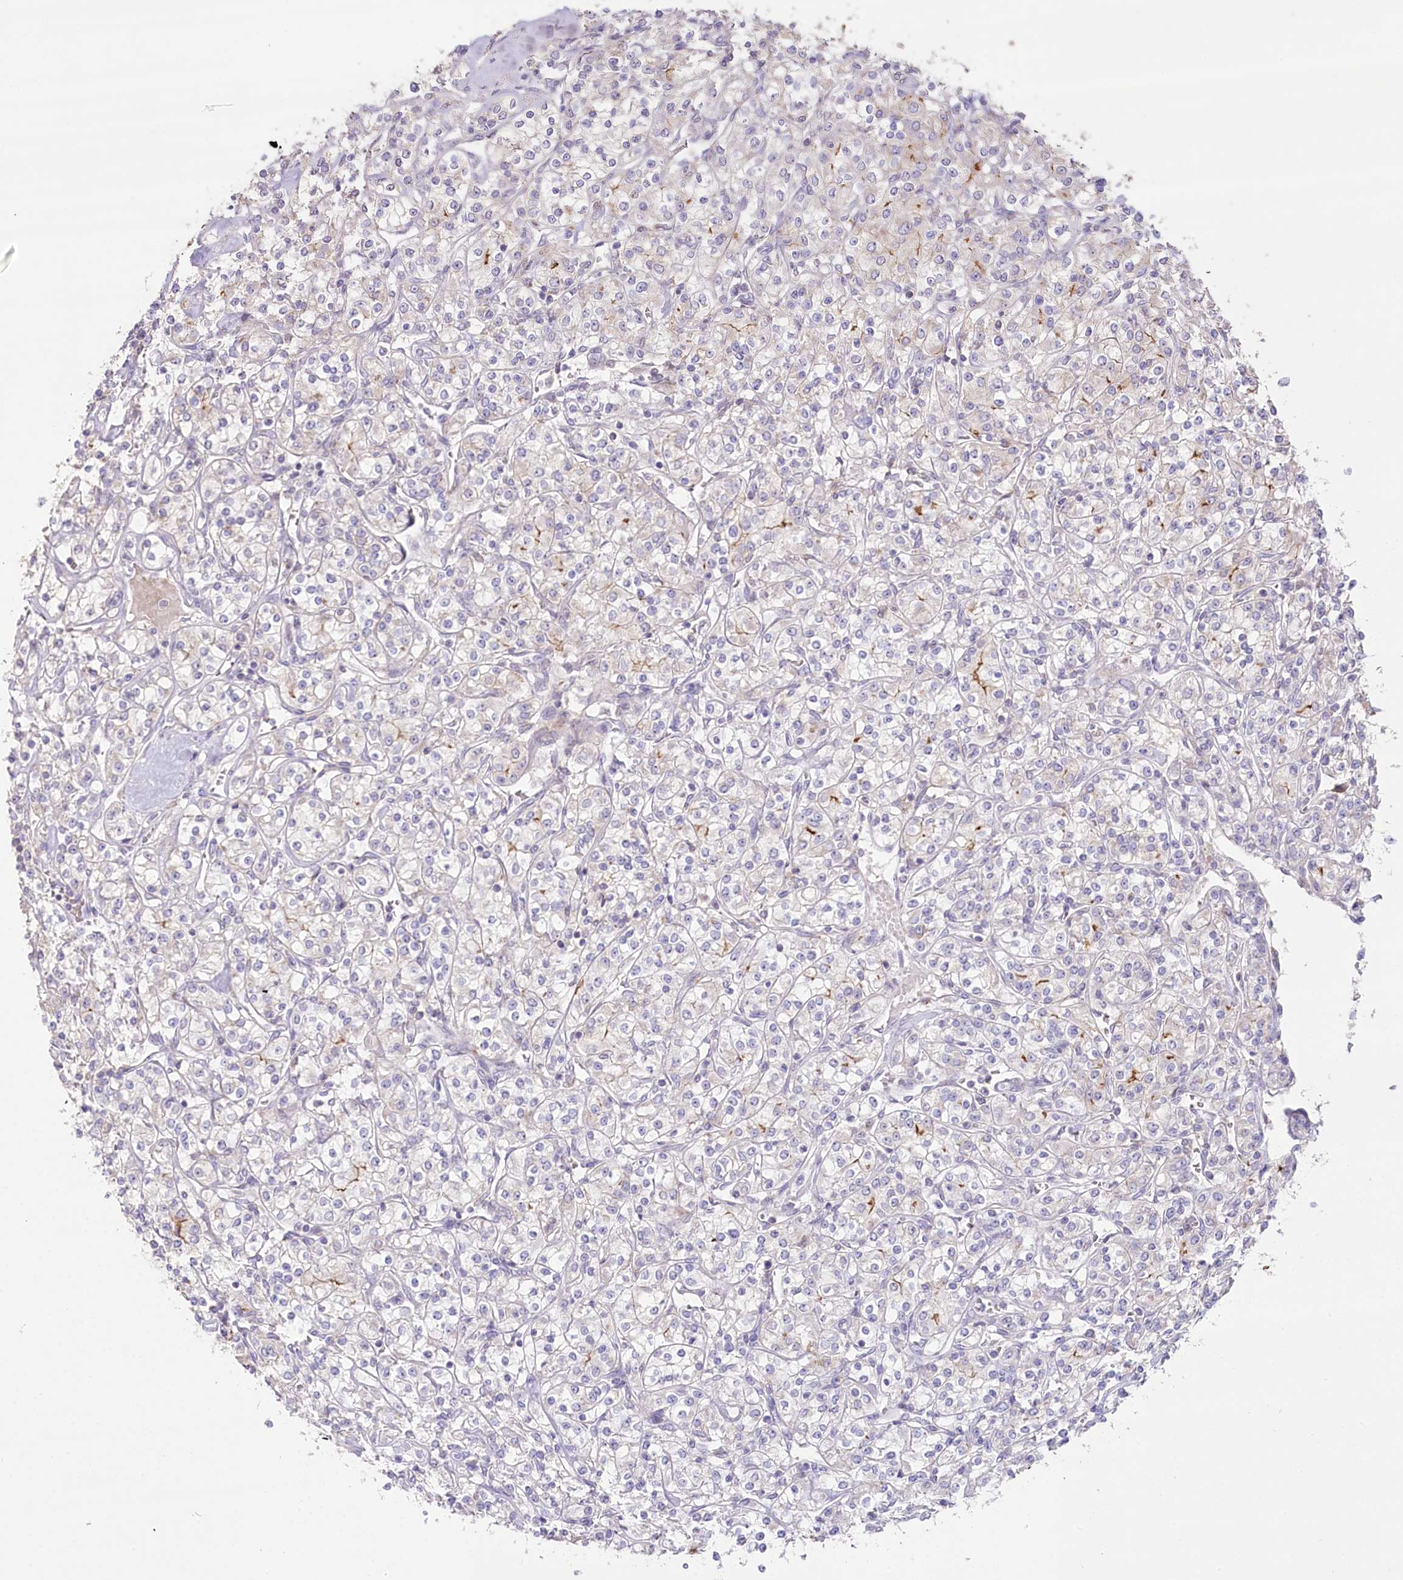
{"staining": {"intensity": "negative", "quantity": "none", "location": "none"}, "tissue": "renal cancer", "cell_type": "Tumor cells", "image_type": "cancer", "snomed": [{"axis": "morphology", "description": "Adenocarcinoma, NOS"}, {"axis": "topography", "description": "Kidney"}], "caption": "An IHC micrograph of renal cancer is shown. There is no staining in tumor cells of renal cancer. The staining is performed using DAB (3,3'-diaminobenzidine) brown chromogen with nuclei counter-stained in using hematoxylin.", "gene": "SLC6A11", "patient": {"sex": "male", "age": 77}}